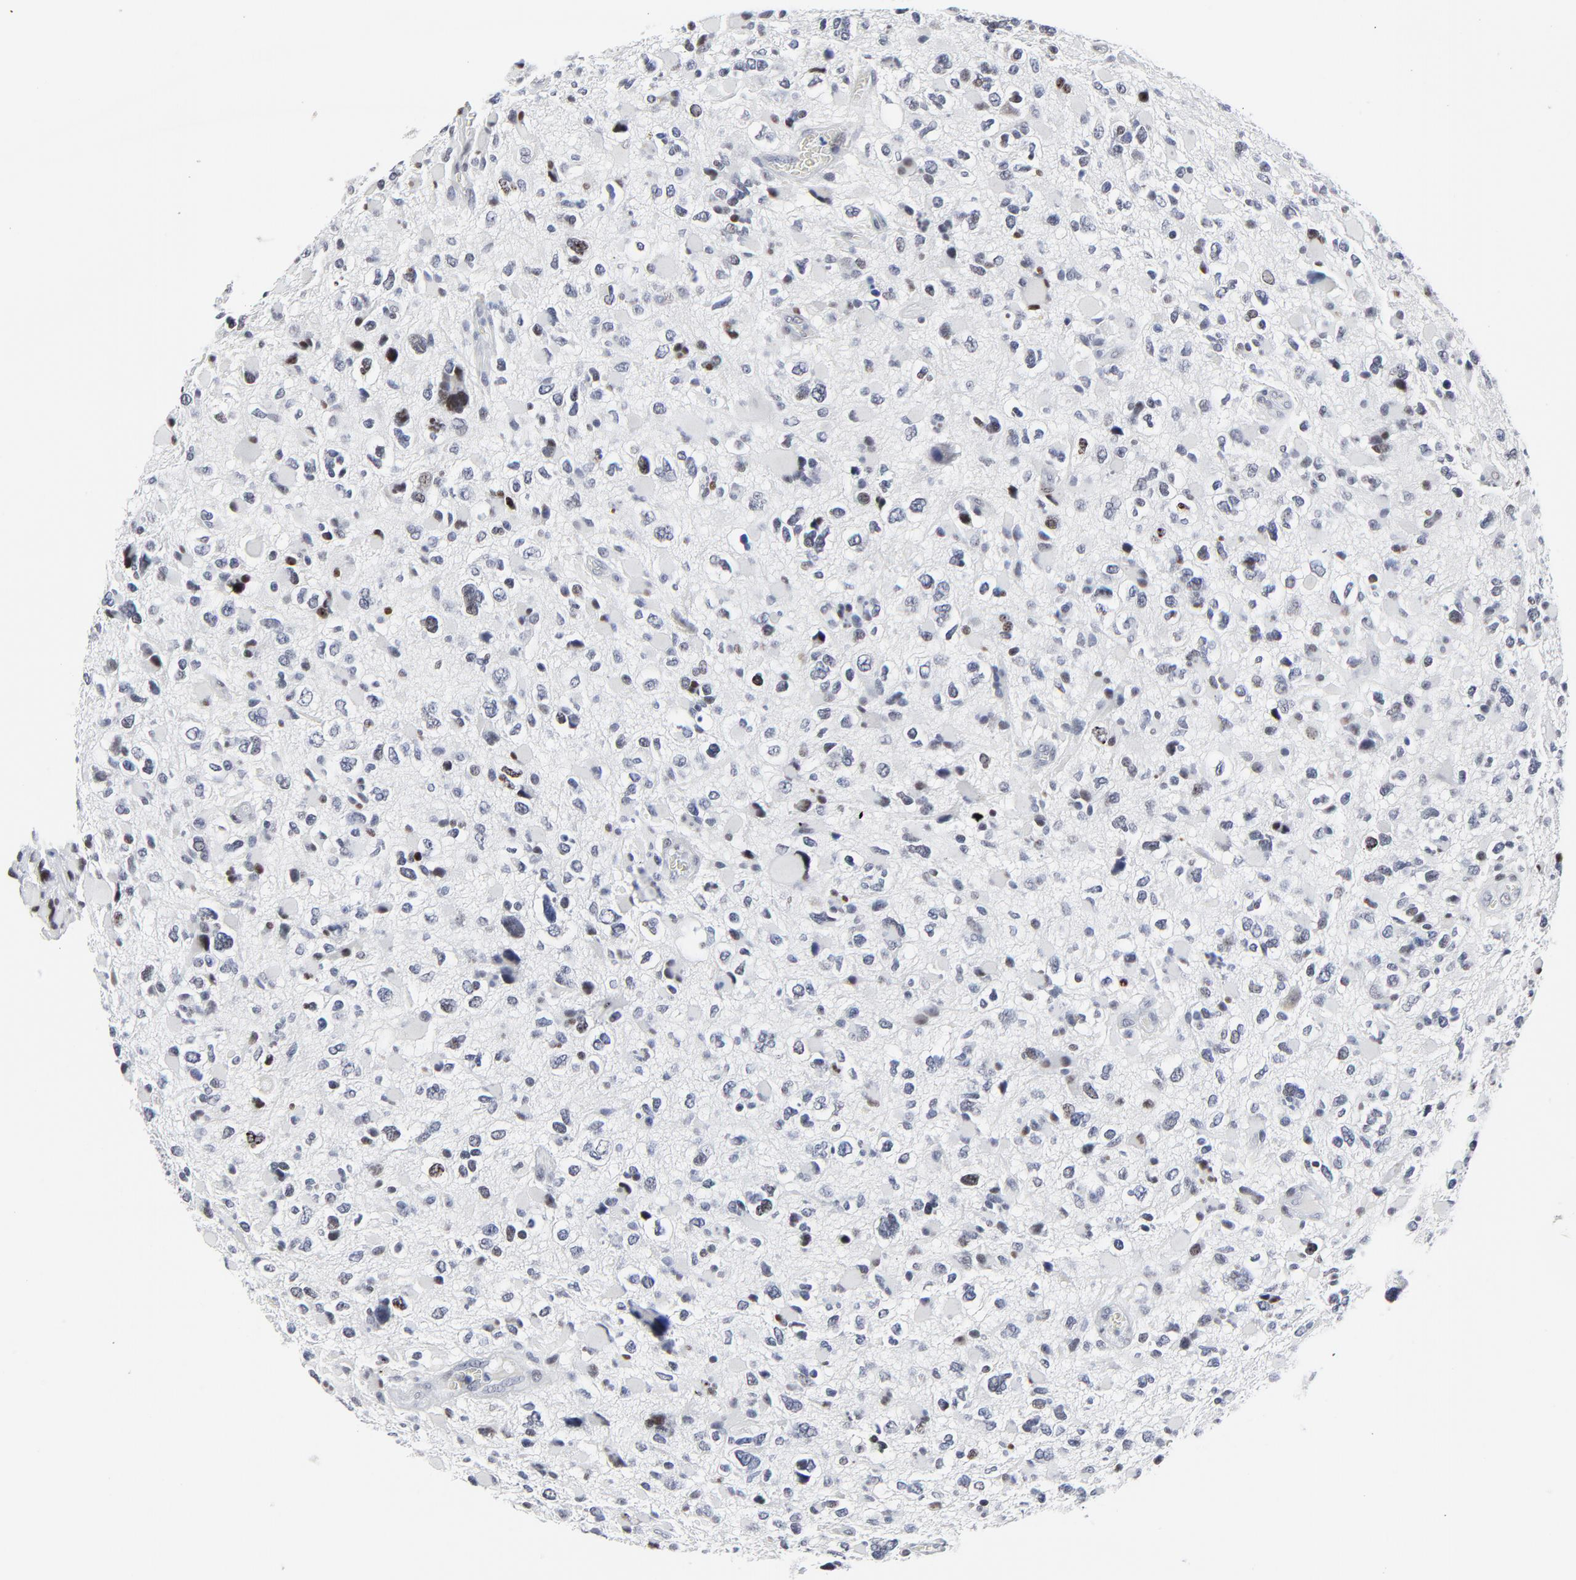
{"staining": {"intensity": "moderate", "quantity": "25%-75%", "location": "nuclear"}, "tissue": "glioma", "cell_type": "Tumor cells", "image_type": "cancer", "snomed": [{"axis": "morphology", "description": "Glioma, malignant, High grade"}, {"axis": "topography", "description": "Brain"}], "caption": "A micrograph of human glioma stained for a protein displays moderate nuclear brown staining in tumor cells. The protein is shown in brown color, while the nuclei are stained blue.", "gene": "ZNF589", "patient": {"sex": "female", "age": 37}}